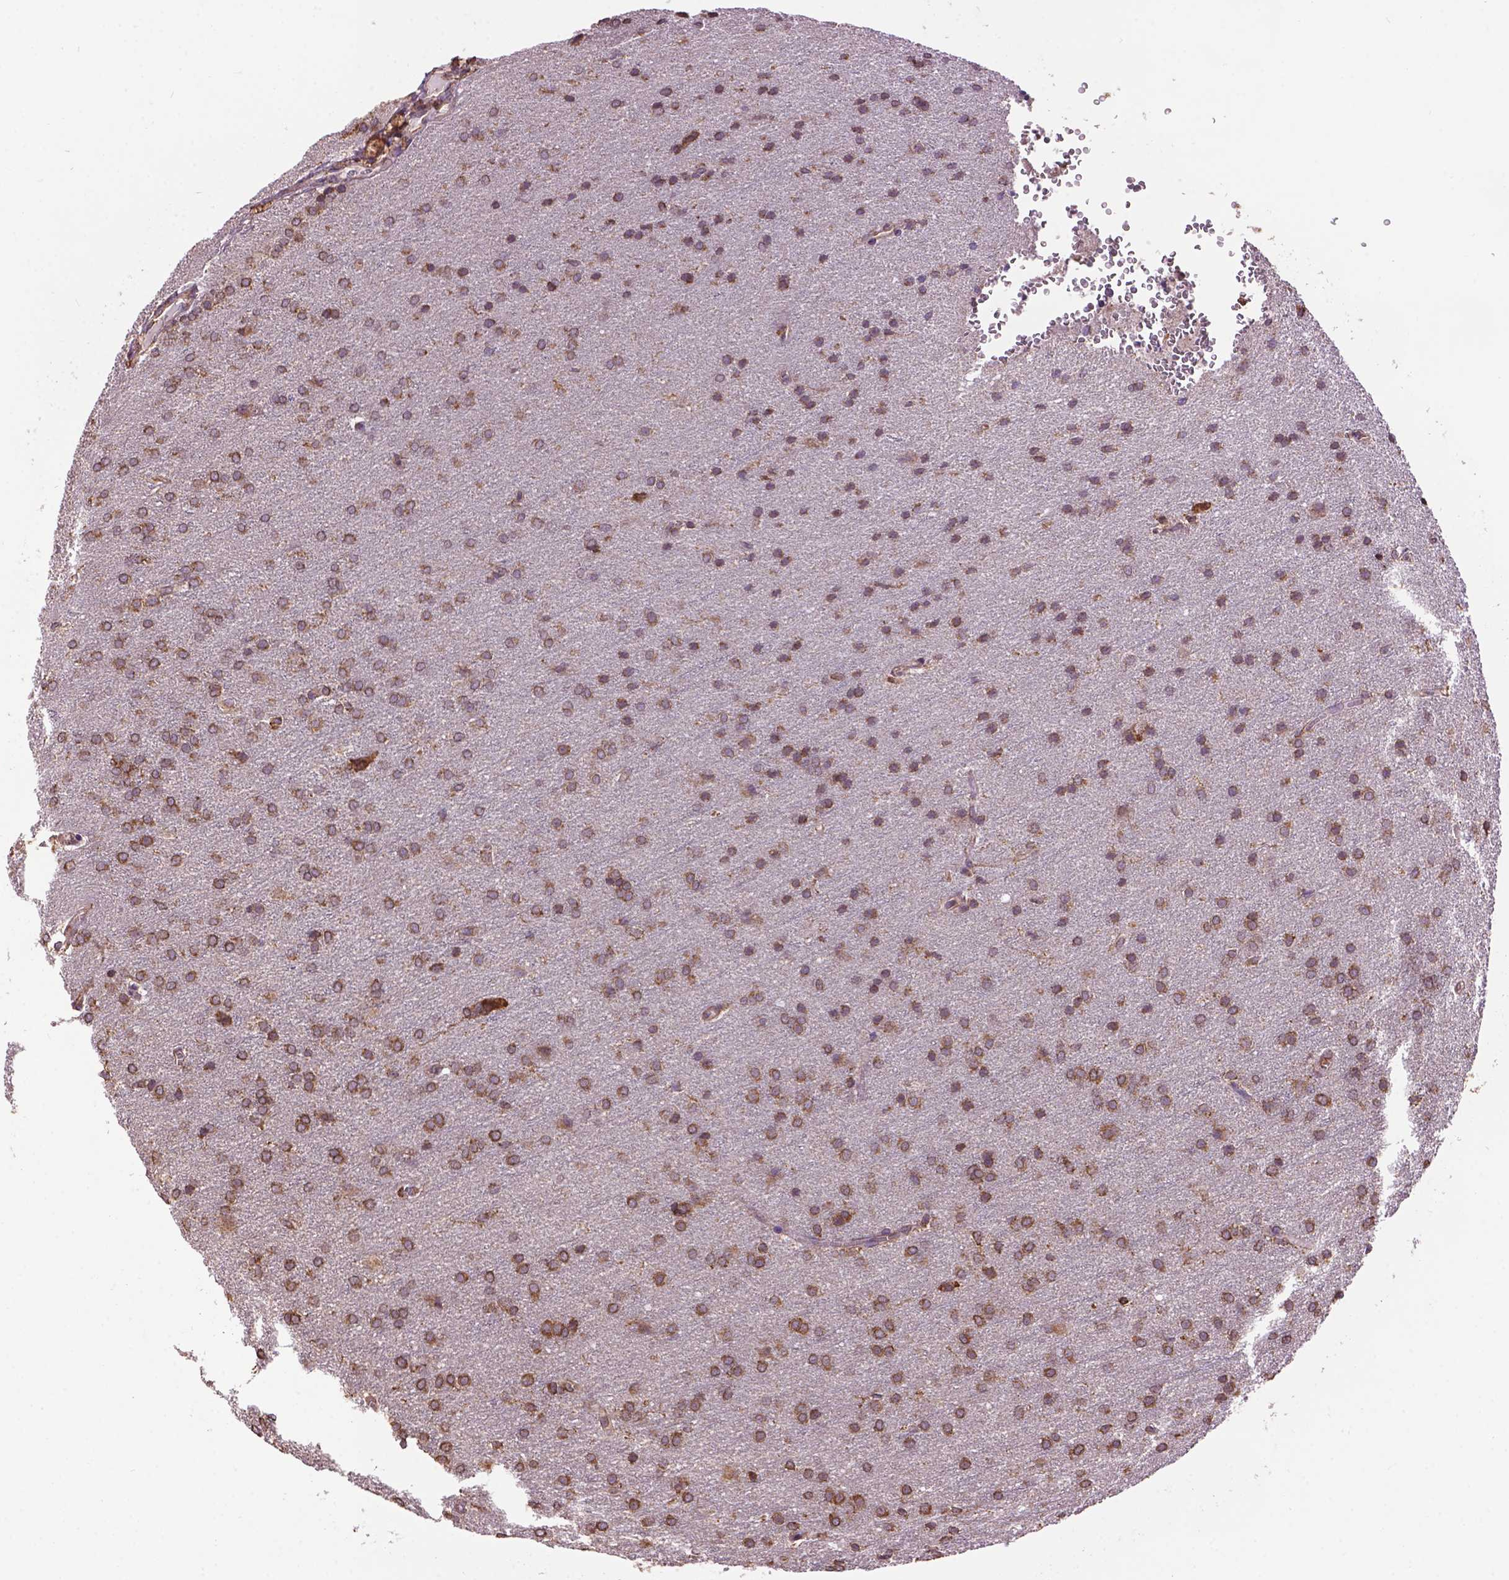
{"staining": {"intensity": "moderate", "quantity": ">75%", "location": "cytoplasmic/membranous"}, "tissue": "glioma", "cell_type": "Tumor cells", "image_type": "cancer", "snomed": [{"axis": "morphology", "description": "Glioma, malignant, Low grade"}, {"axis": "topography", "description": "Brain"}], "caption": "Protein staining exhibits moderate cytoplasmic/membranous expression in about >75% of tumor cells in malignant low-grade glioma.", "gene": "PPP2R5E", "patient": {"sex": "female", "age": 32}}